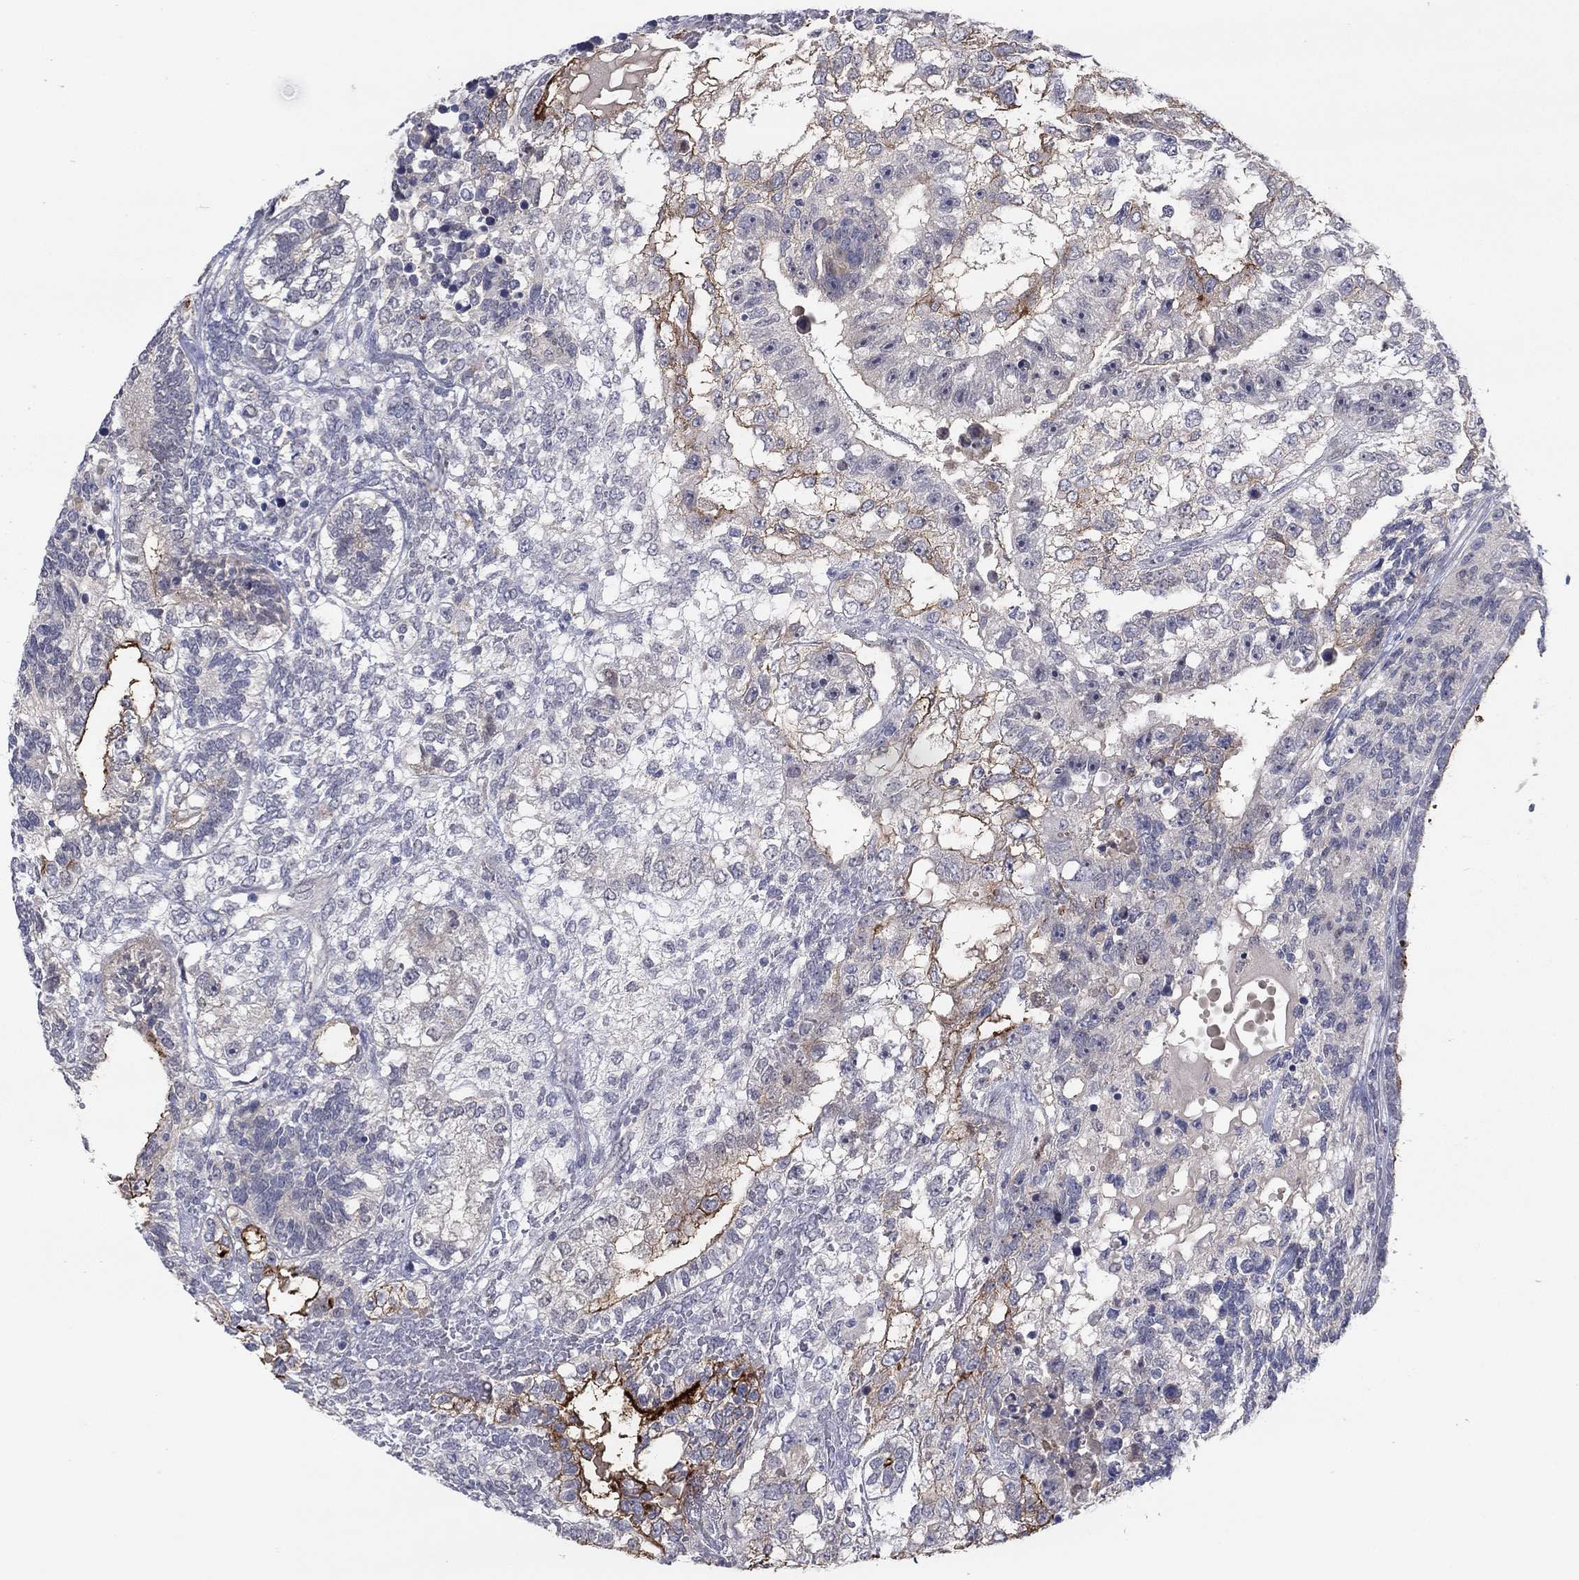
{"staining": {"intensity": "negative", "quantity": "none", "location": "none"}, "tissue": "testis cancer", "cell_type": "Tumor cells", "image_type": "cancer", "snomed": [{"axis": "morphology", "description": "Seminoma, NOS"}, {"axis": "morphology", "description": "Carcinoma, Embryonal, NOS"}, {"axis": "topography", "description": "Testis"}], "caption": "IHC of human testis cancer (seminoma) displays no expression in tumor cells. (IHC, brightfield microscopy, high magnification).", "gene": "AMN1", "patient": {"sex": "male", "age": 41}}